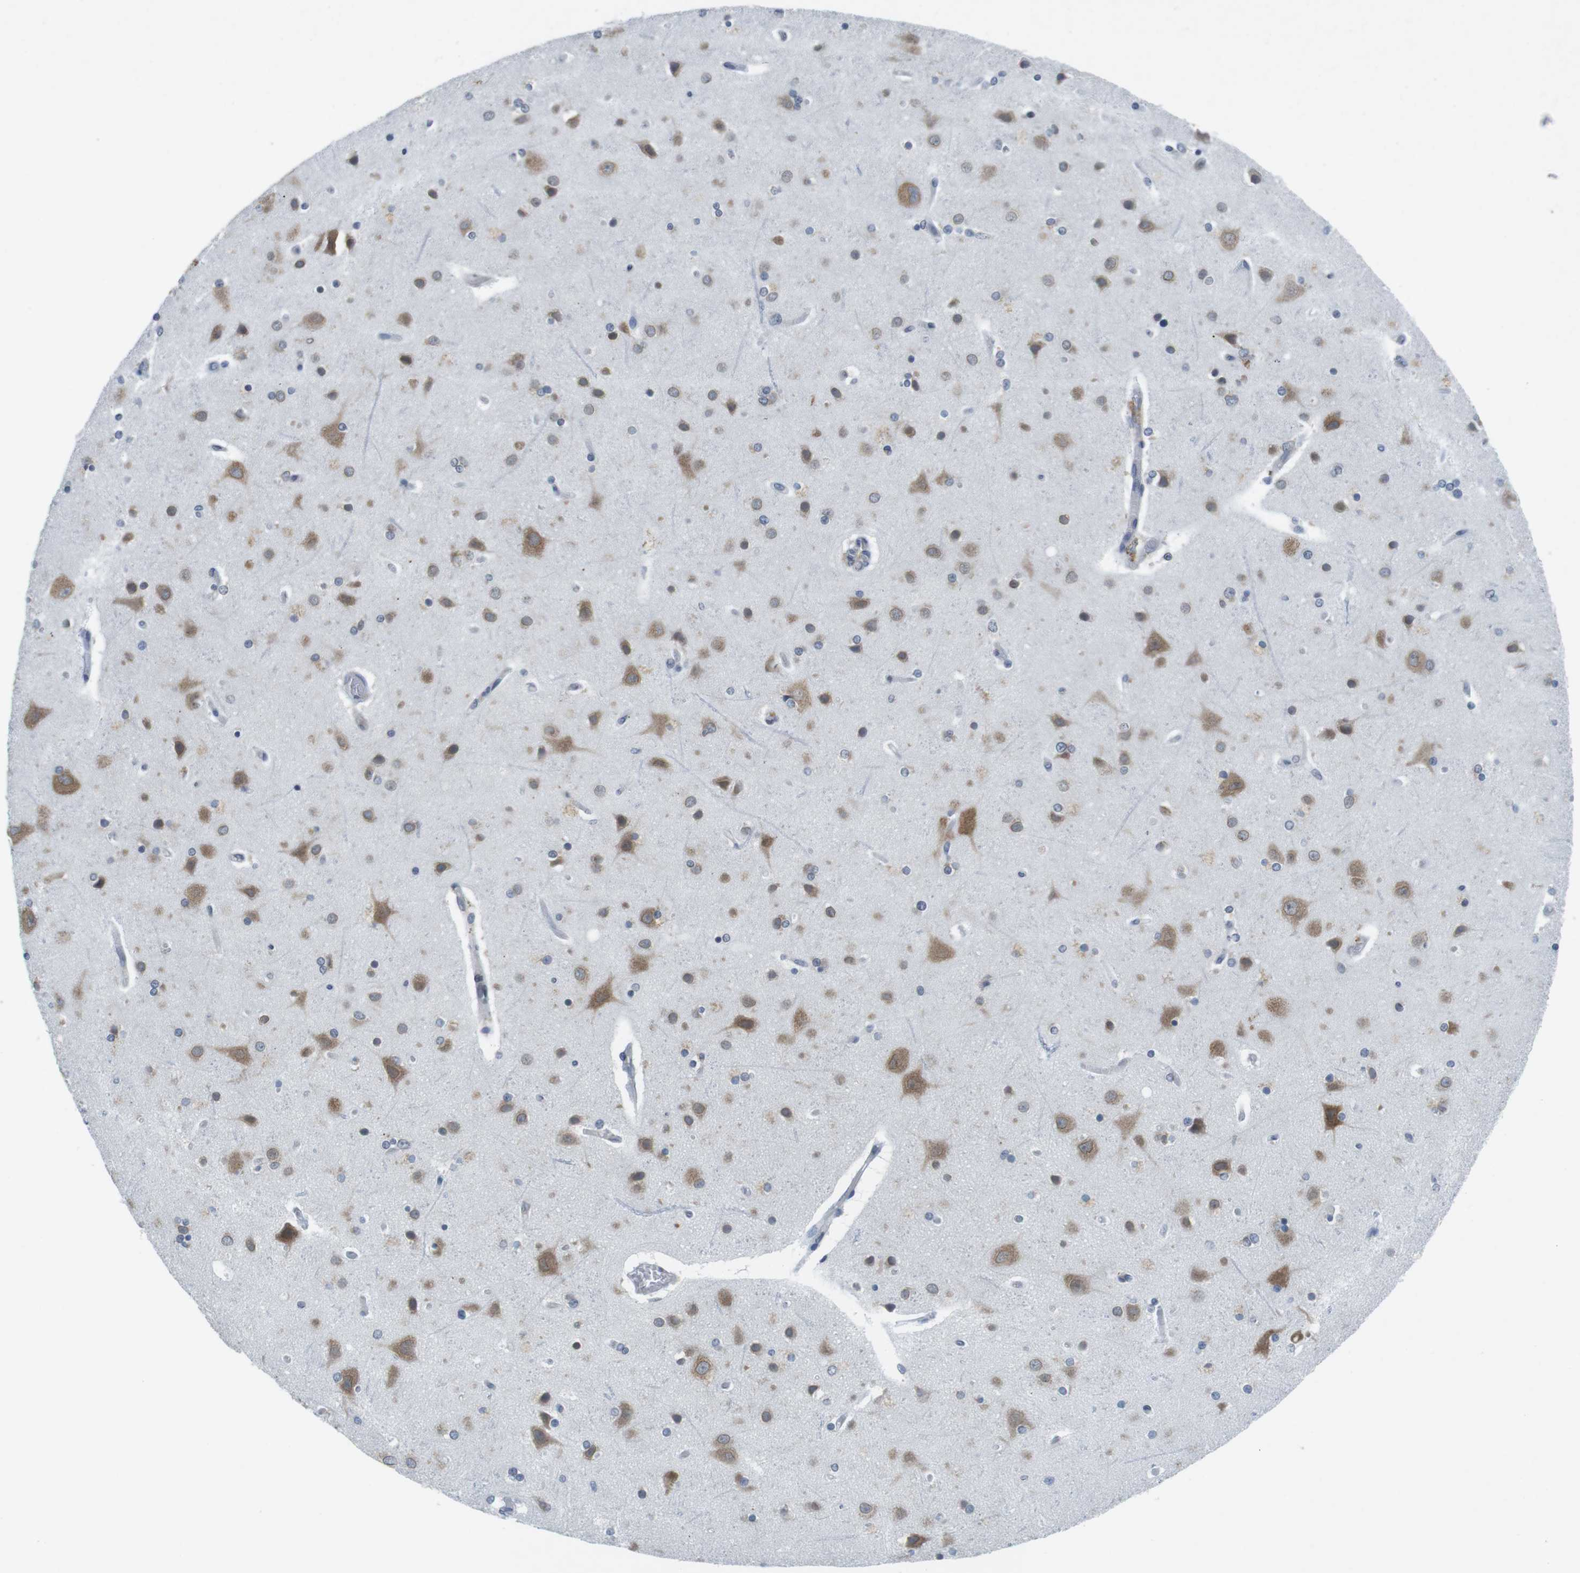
{"staining": {"intensity": "negative", "quantity": "none", "location": "none"}, "tissue": "cerebral cortex", "cell_type": "Endothelial cells", "image_type": "normal", "snomed": [{"axis": "morphology", "description": "Normal tissue, NOS"}, {"axis": "topography", "description": "Cerebral cortex"}], "caption": "High power microscopy photomicrograph of an immunohistochemistry (IHC) histopathology image of benign cerebral cortex, revealing no significant positivity in endothelial cells.", "gene": "ERGIC3", "patient": {"sex": "female", "age": 54}}